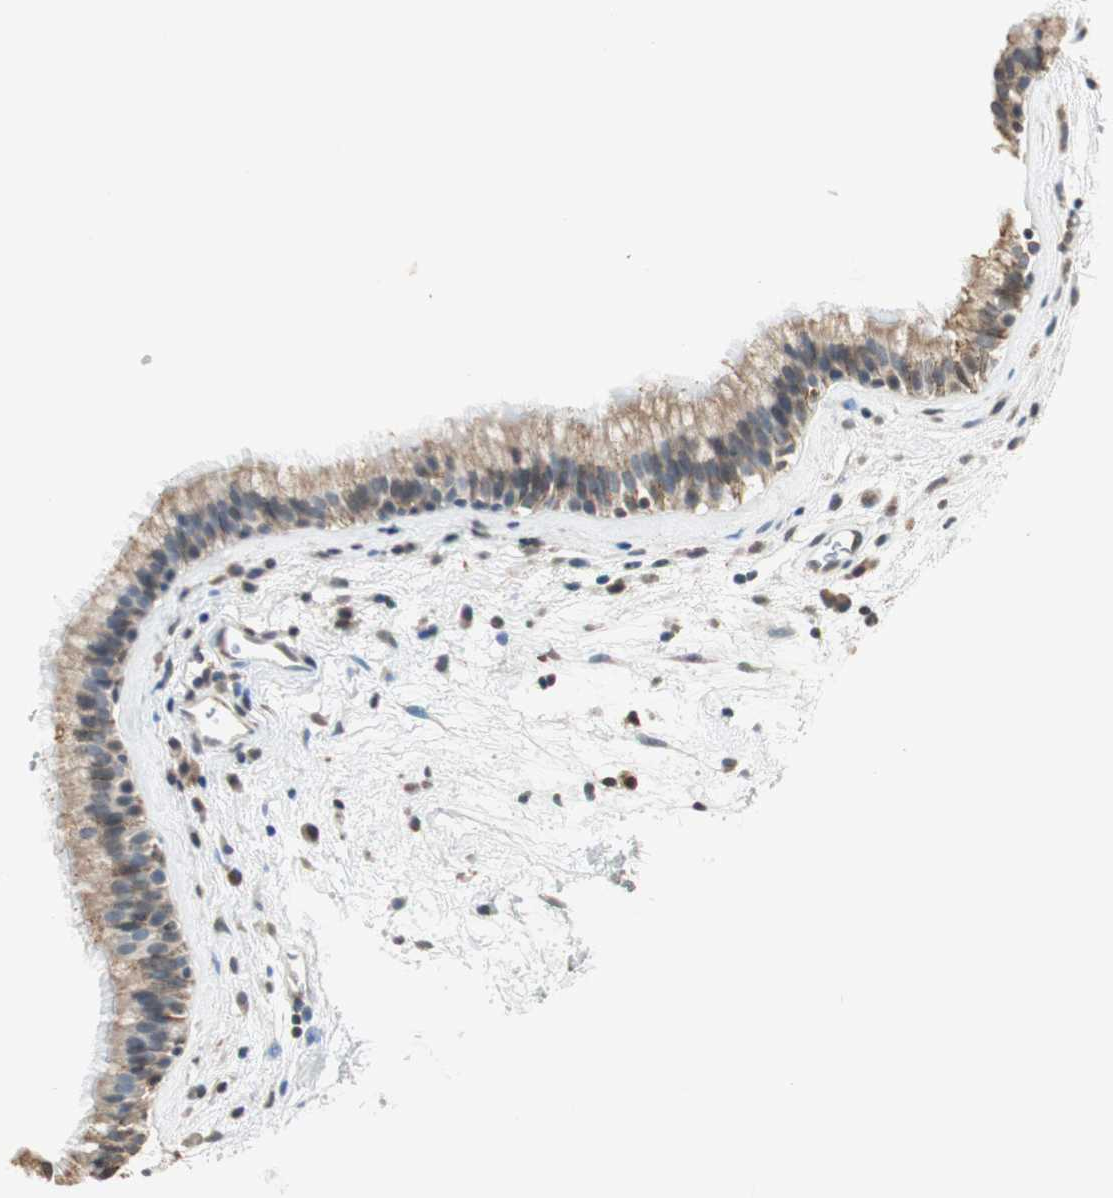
{"staining": {"intensity": "weak", "quantity": "25%-75%", "location": "cytoplasmic/membranous"}, "tissue": "nasopharynx", "cell_type": "Respiratory epithelial cells", "image_type": "normal", "snomed": [{"axis": "morphology", "description": "Normal tissue, NOS"}, {"axis": "morphology", "description": "Inflammation, NOS"}, {"axis": "topography", "description": "Nasopharynx"}], "caption": "Weak cytoplasmic/membranous protein positivity is seen in approximately 25%-75% of respiratory epithelial cells in nasopharynx.", "gene": "PRELID1", "patient": {"sex": "male", "age": 48}}